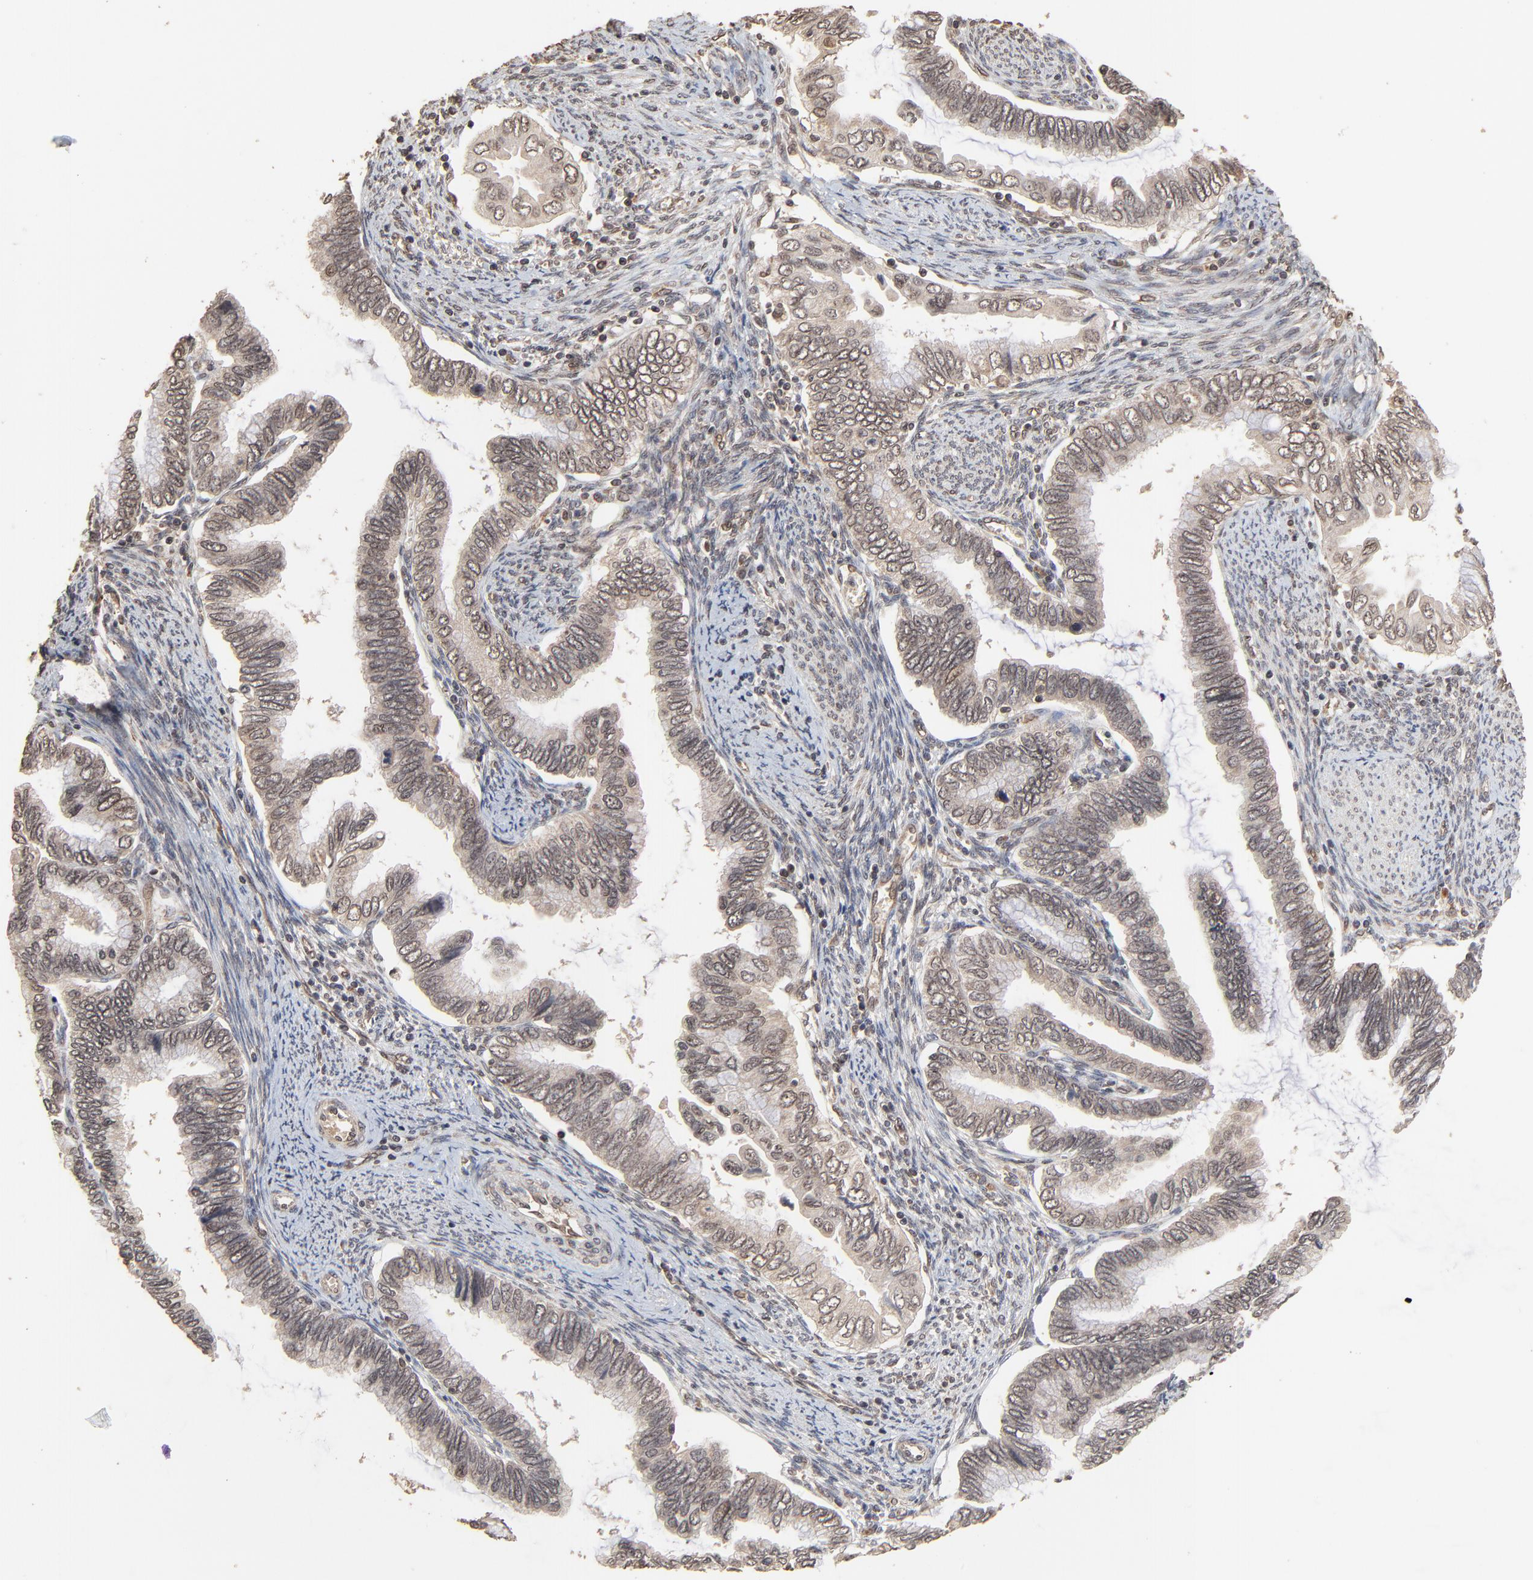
{"staining": {"intensity": "weak", "quantity": ">75%", "location": "nuclear"}, "tissue": "cervical cancer", "cell_type": "Tumor cells", "image_type": "cancer", "snomed": [{"axis": "morphology", "description": "Adenocarcinoma, NOS"}, {"axis": "topography", "description": "Cervix"}], "caption": "High-power microscopy captured an immunohistochemistry histopathology image of cervical adenocarcinoma, revealing weak nuclear positivity in about >75% of tumor cells.", "gene": "FAM227A", "patient": {"sex": "female", "age": 49}}